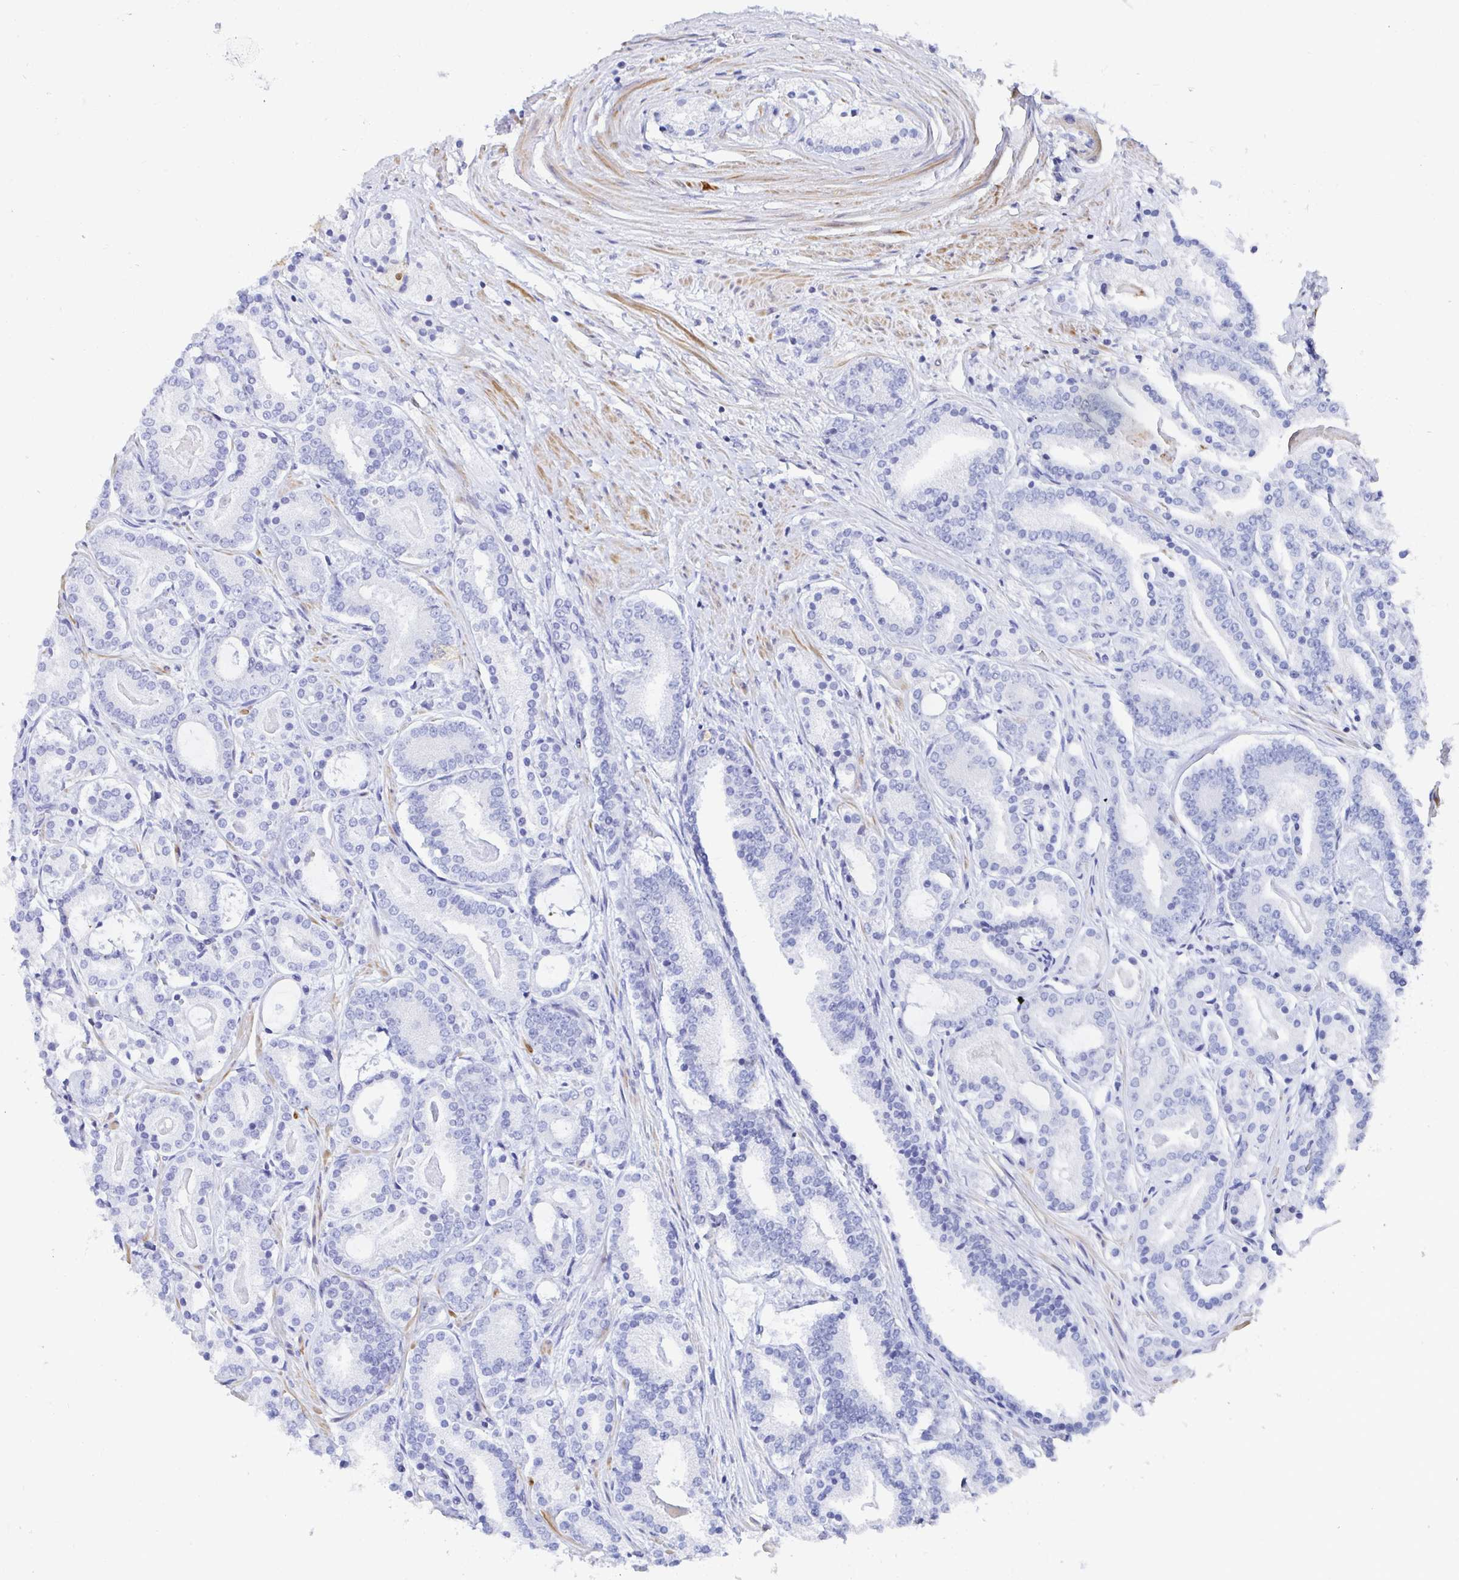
{"staining": {"intensity": "negative", "quantity": "none", "location": "none"}, "tissue": "prostate cancer", "cell_type": "Tumor cells", "image_type": "cancer", "snomed": [{"axis": "morphology", "description": "Adenocarcinoma, High grade"}, {"axis": "topography", "description": "Prostate"}], "caption": "The photomicrograph exhibits no staining of tumor cells in prostate adenocarcinoma (high-grade). Brightfield microscopy of immunohistochemistry (IHC) stained with DAB (brown) and hematoxylin (blue), captured at high magnification.", "gene": "ZFP82", "patient": {"sex": "male", "age": 63}}